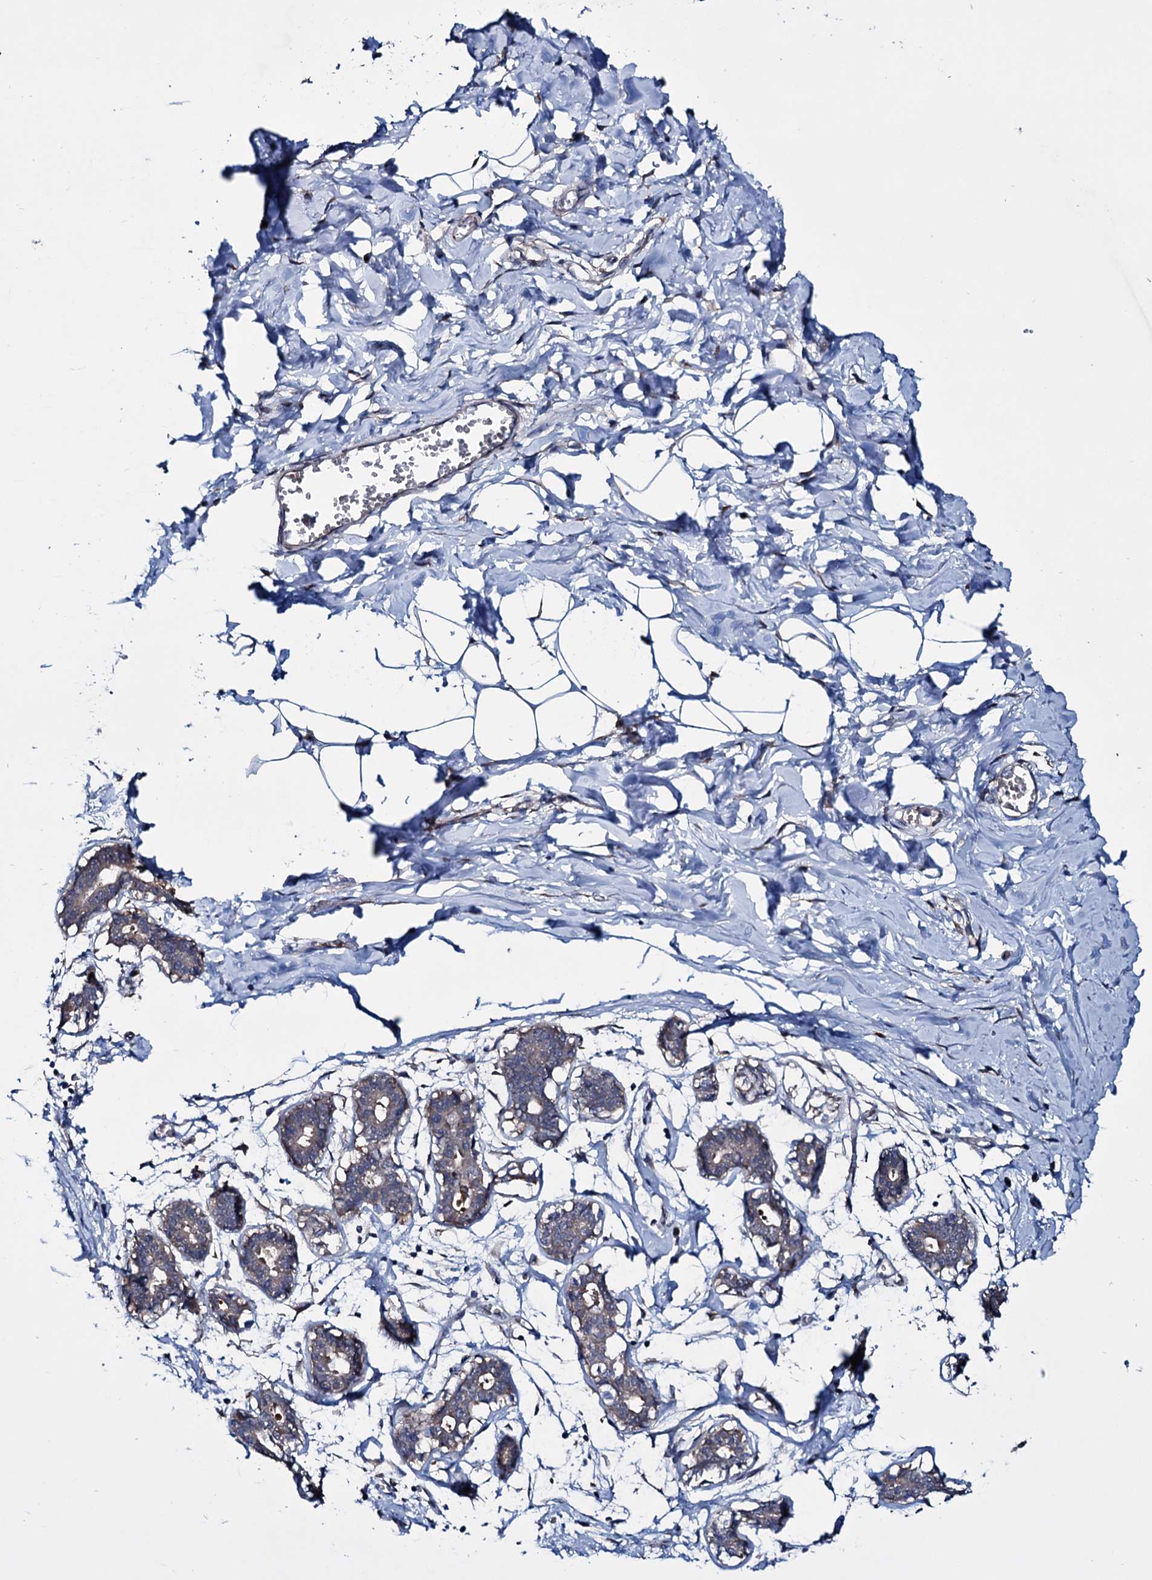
{"staining": {"intensity": "negative", "quantity": "none", "location": "none"}, "tissue": "breast", "cell_type": "Adipocytes", "image_type": "normal", "snomed": [{"axis": "morphology", "description": "Normal tissue, NOS"}, {"axis": "topography", "description": "Breast"}], "caption": "The image demonstrates no significant staining in adipocytes of breast.", "gene": "EYA4", "patient": {"sex": "female", "age": 27}}